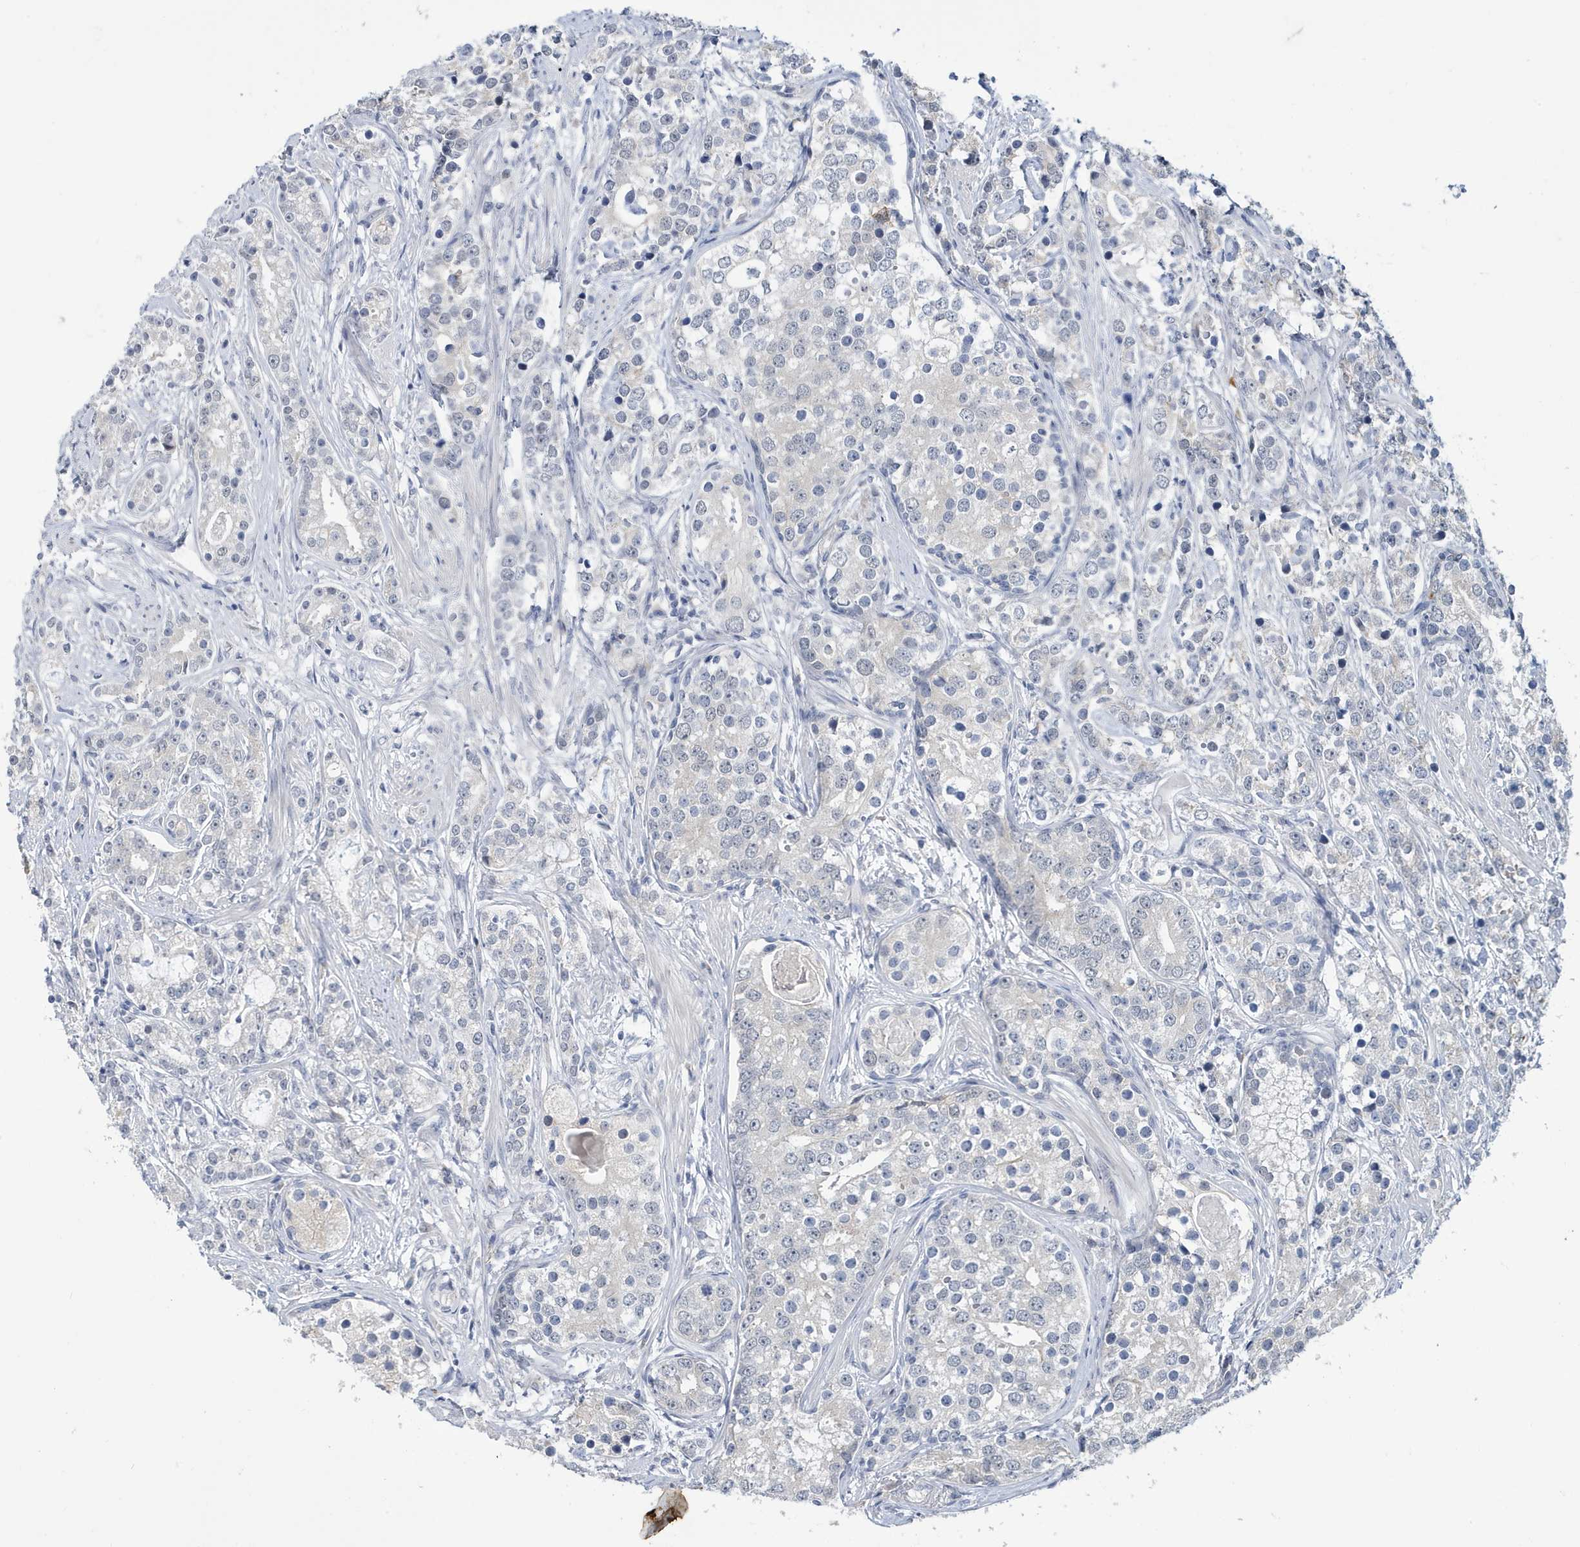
{"staining": {"intensity": "negative", "quantity": "none", "location": "none"}, "tissue": "prostate cancer", "cell_type": "Tumor cells", "image_type": "cancer", "snomed": [{"axis": "morphology", "description": "Adenocarcinoma, High grade"}, {"axis": "topography", "description": "Prostate"}], "caption": "This is an immunohistochemistry (IHC) photomicrograph of prostate cancer (adenocarcinoma (high-grade)). There is no expression in tumor cells.", "gene": "ZNF654", "patient": {"sex": "male", "age": 69}}